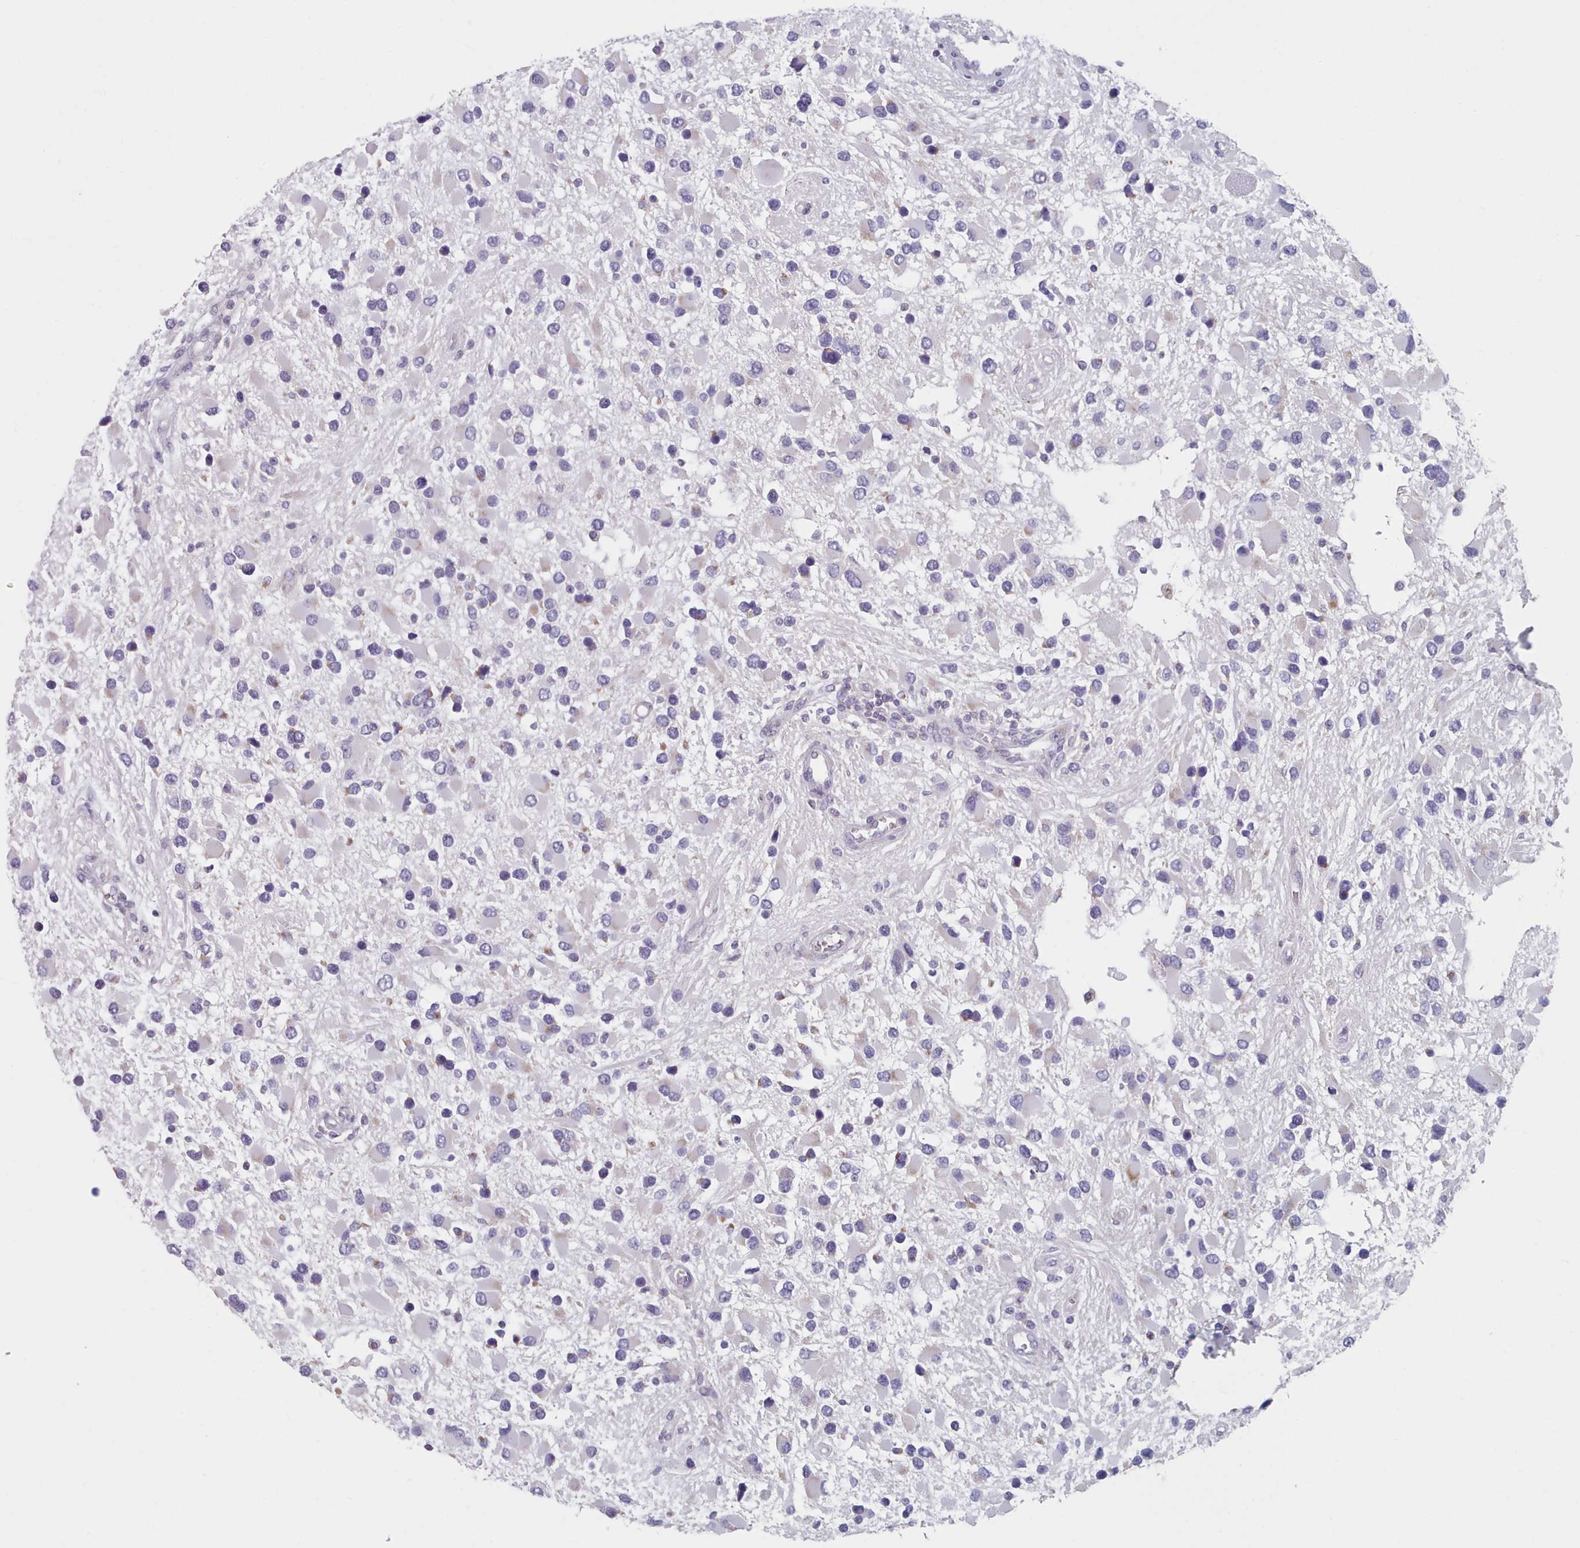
{"staining": {"intensity": "negative", "quantity": "none", "location": "none"}, "tissue": "glioma", "cell_type": "Tumor cells", "image_type": "cancer", "snomed": [{"axis": "morphology", "description": "Glioma, malignant, High grade"}, {"axis": "topography", "description": "Brain"}], "caption": "Glioma was stained to show a protein in brown. There is no significant expression in tumor cells. The staining was performed using DAB to visualize the protein expression in brown, while the nuclei were stained in blue with hematoxylin (Magnification: 20x).", "gene": "FAM170B", "patient": {"sex": "male", "age": 53}}